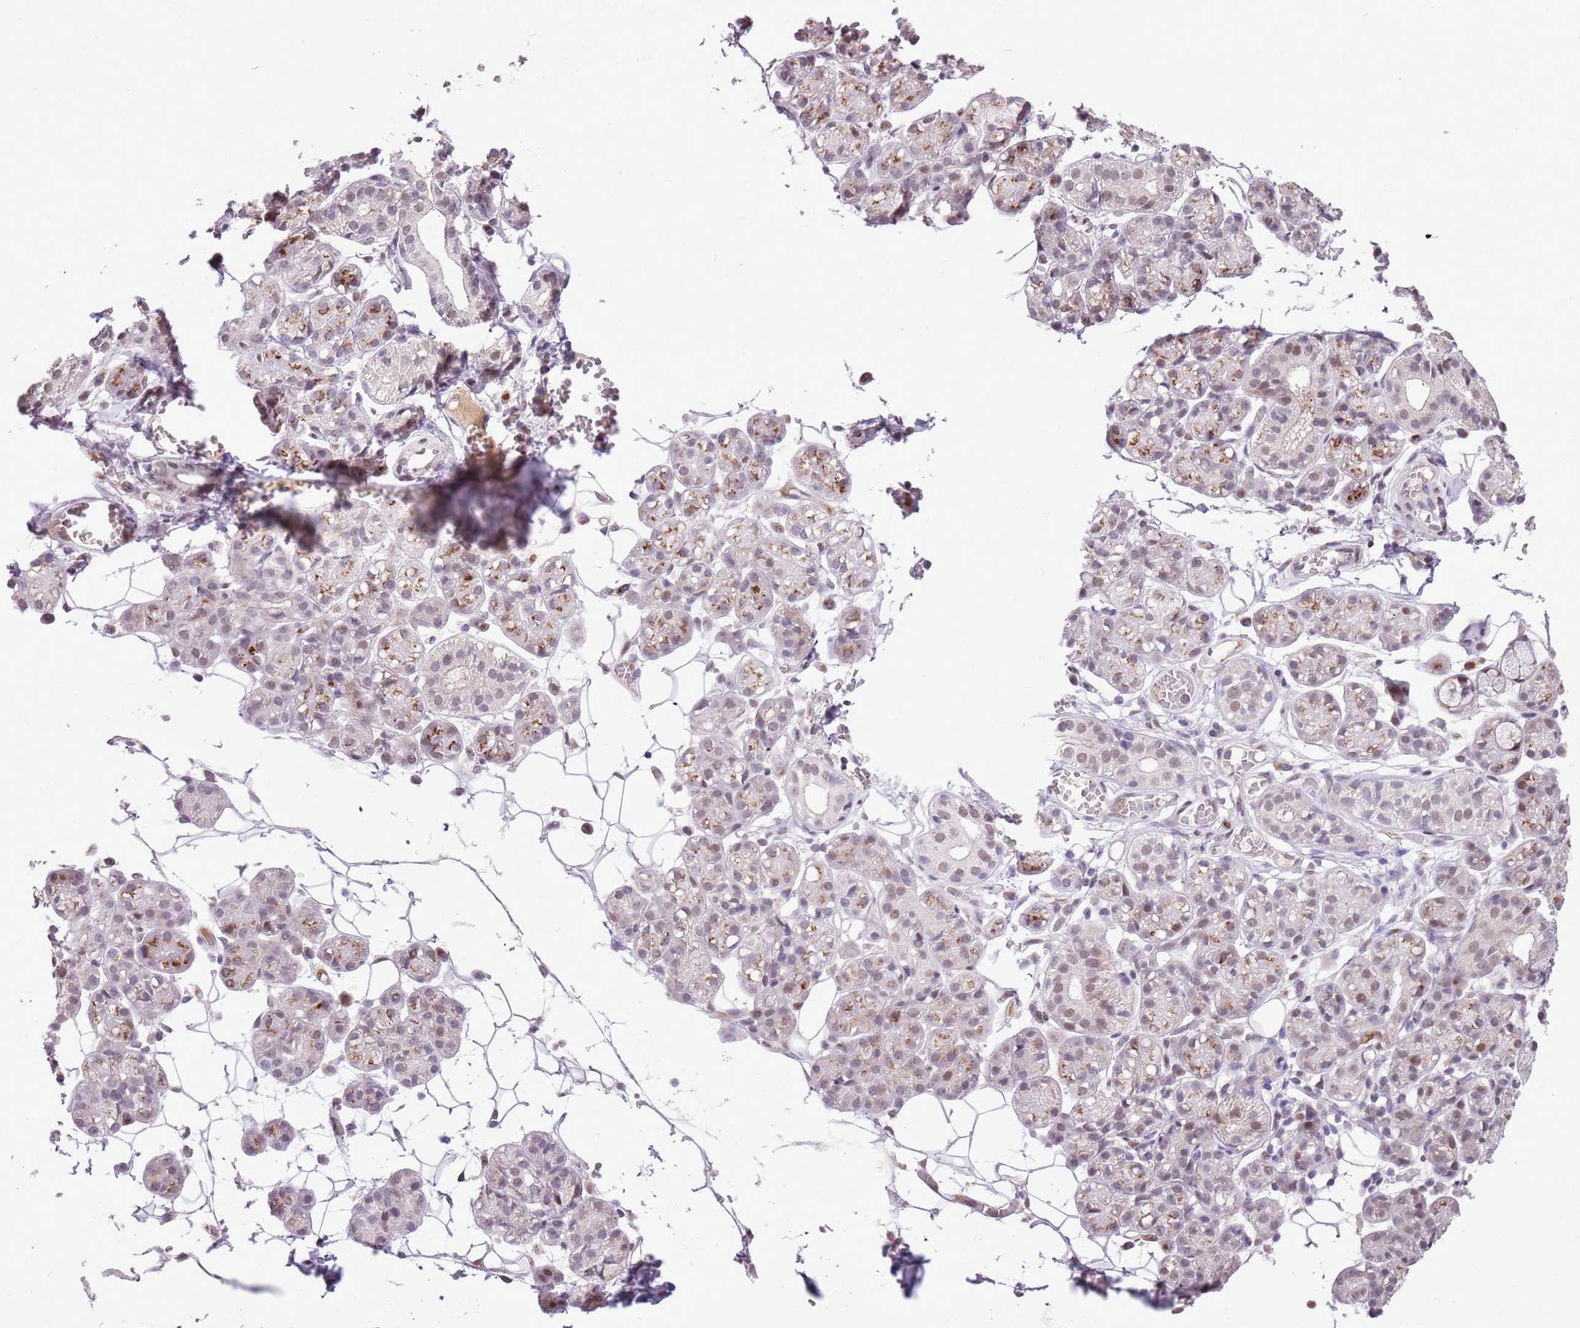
{"staining": {"intensity": "moderate", "quantity": "25%-75%", "location": "cytoplasmic/membranous"}, "tissue": "salivary gland", "cell_type": "Glandular cells", "image_type": "normal", "snomed": [{"axis": "morphology", "description": "Normal tissue, NOS"}, {"axis": "topography", "description": "Salivary gland"}], "caption": "Glandular cells demonstrate medium levels of moderate cytoplasmic/membranous expression in about 25%-75% of cells in benign salivary gland.", "gene": "NACC2", "patient": {"sex": "male", "age": 63}}